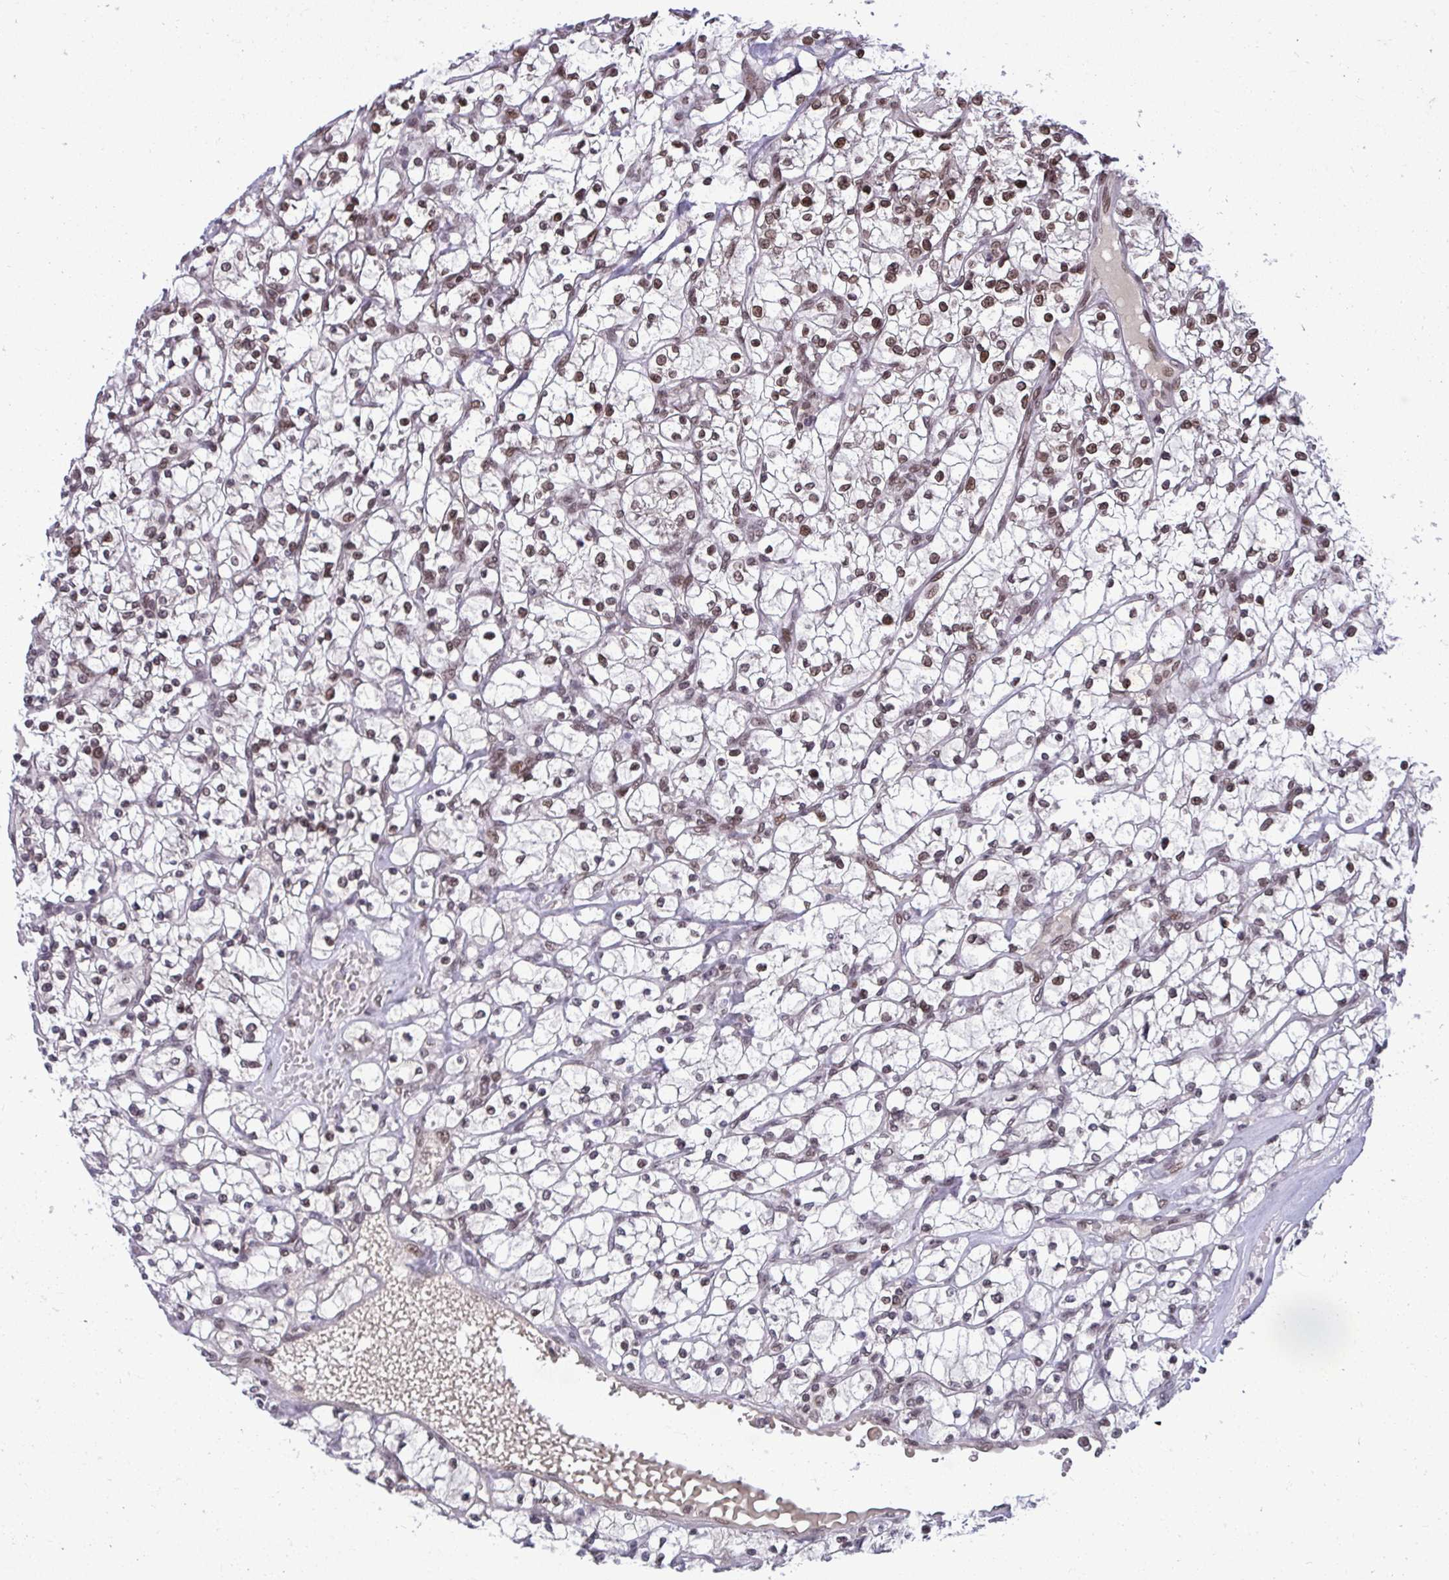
{"staining": {"intensity": "moderate", "quantity": ">75%", "location": "nuclear"}, "tissue": "renal cancer", "cell_type": "Tumor cells", "image_type": "cancer", "snomed": [{"axis": "morphology", "description": "Adenocarcinoma, NOS"}, {"axis": "topography", "description": "Kidney"}], "caption": "Renal cancer (adenocarcinoma) was stained to show a protein in brown. There is medium levels of moderate nuclear expression in about >75% of tumor cells.", "gene": "JPT1", "patient": {"sex": "female", "age": 64}}